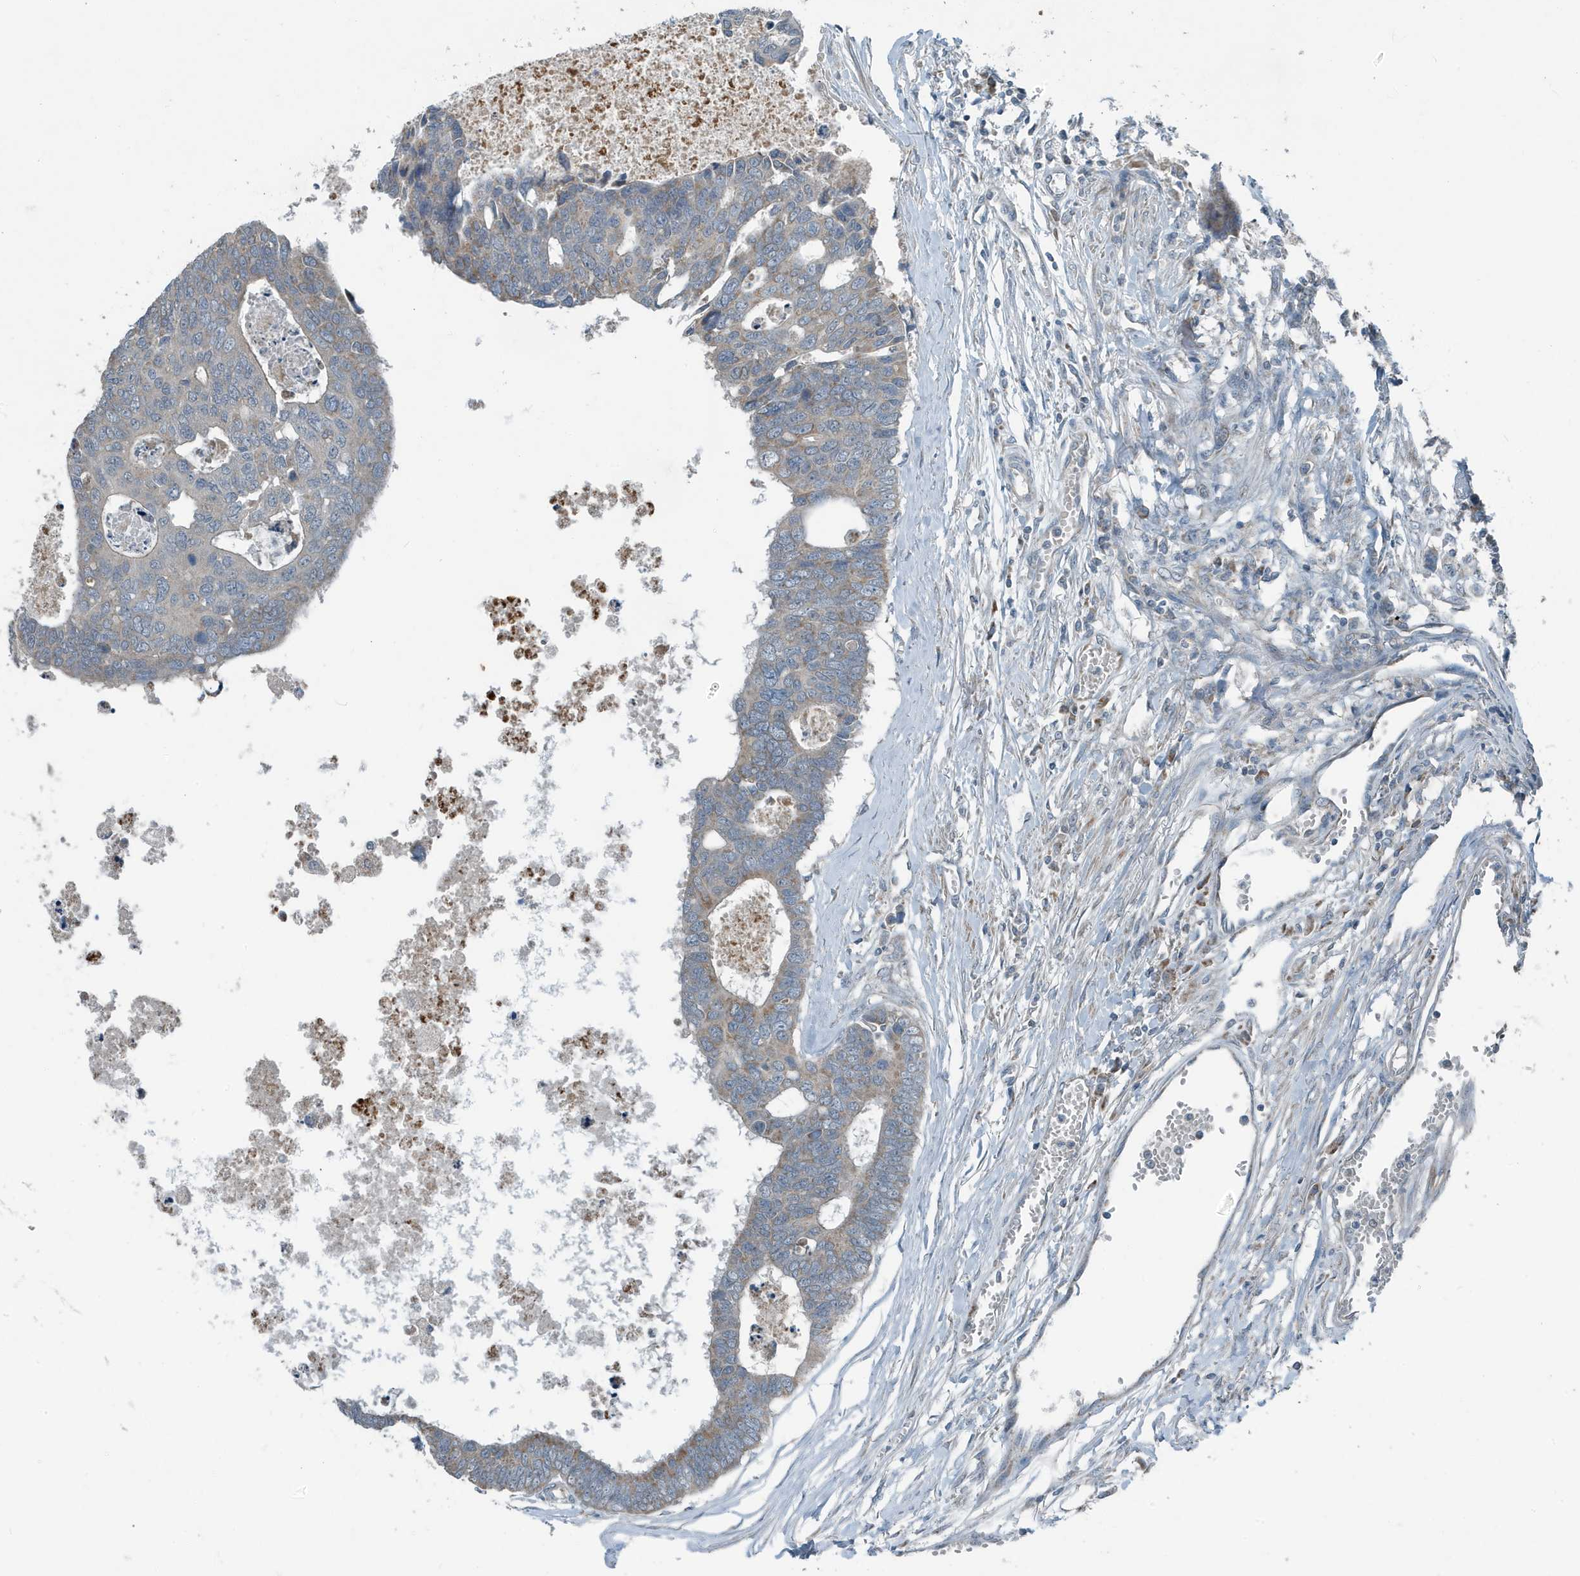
{"staining": {"intensity": "weak", "quantity": "25%-75%", "location": "cytoplasmic/membranous"}, "tissue": "colorectal cancer", "cell_type": "Tumor cells", "image_type": "cancer", "snomed": [{"axis": "morphology", "description": "Adenocarcinoma, NOS"}, {"axis": "topography", "description": "Rectum"}], "caption": "Colorectal adenocarcinoma stained for a protein exhibits weak cytoplasmic/membranous positivity in tumor cells.", "gene": "MT-CYB", "patient": {"sex": "male", "age": 84}}